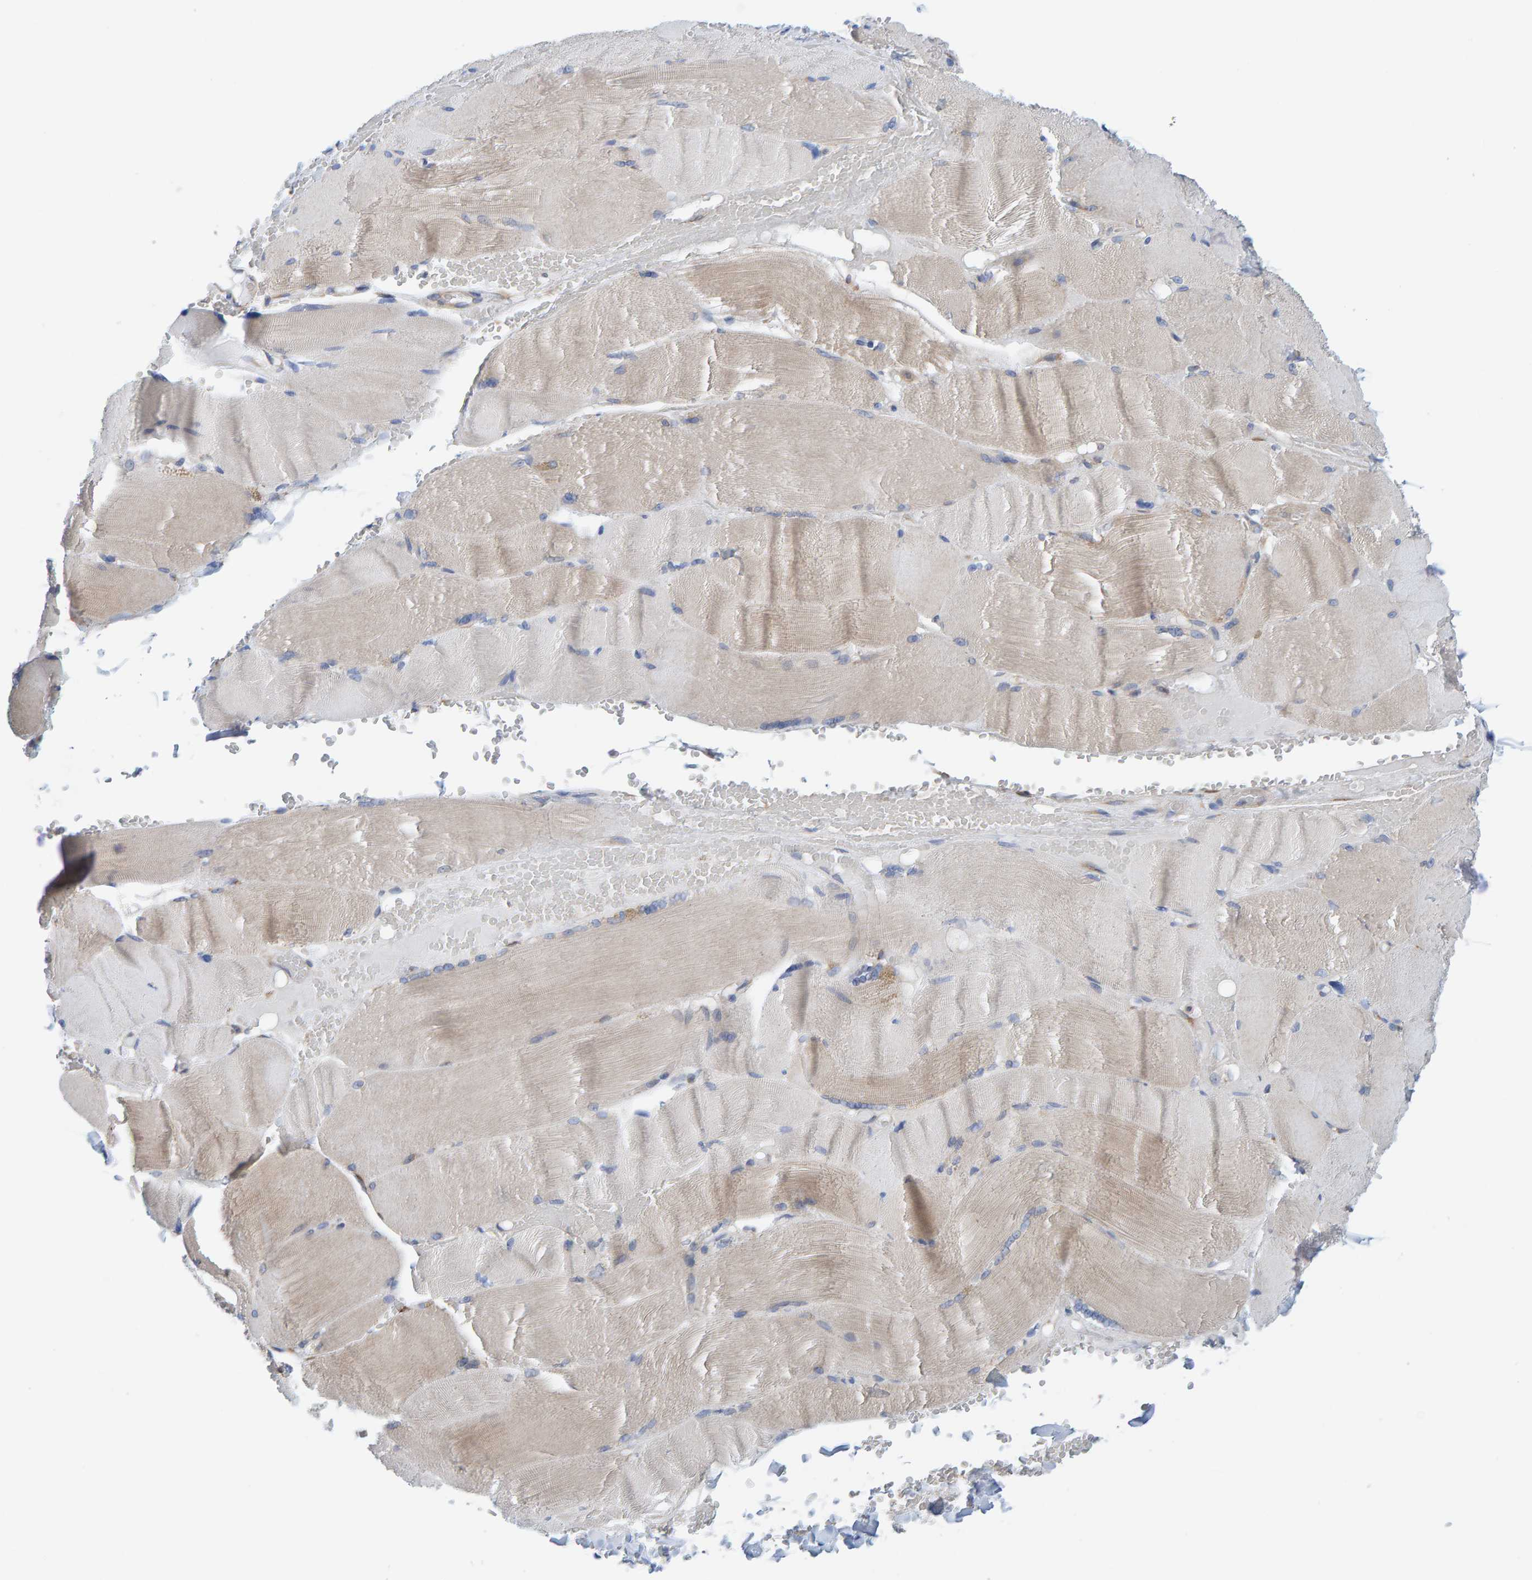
{"staining": {"intensity": "weak", "quantity": "<25%", "location": "cytoplasmic/membranous"}, "tissue": "skeletal muscle", "cell_type": "Myocytes", "image_type": "normal", "snomed": [{"axis": "morphology", "description": "Normal tissue, NOS"}, {"axis": "topography", "description": "Skin"}, {"axis": "topography", "description": "Skeletal muscle"}], "caption": "DAB (3,3'-diaminobenzidine) immunohistochemical staining of benign human skeletal muscle demonstrates no significant positivity in myocytes.", "gene": "CDK5RAP3", "patient": {"sex": "male", "age": 83}}